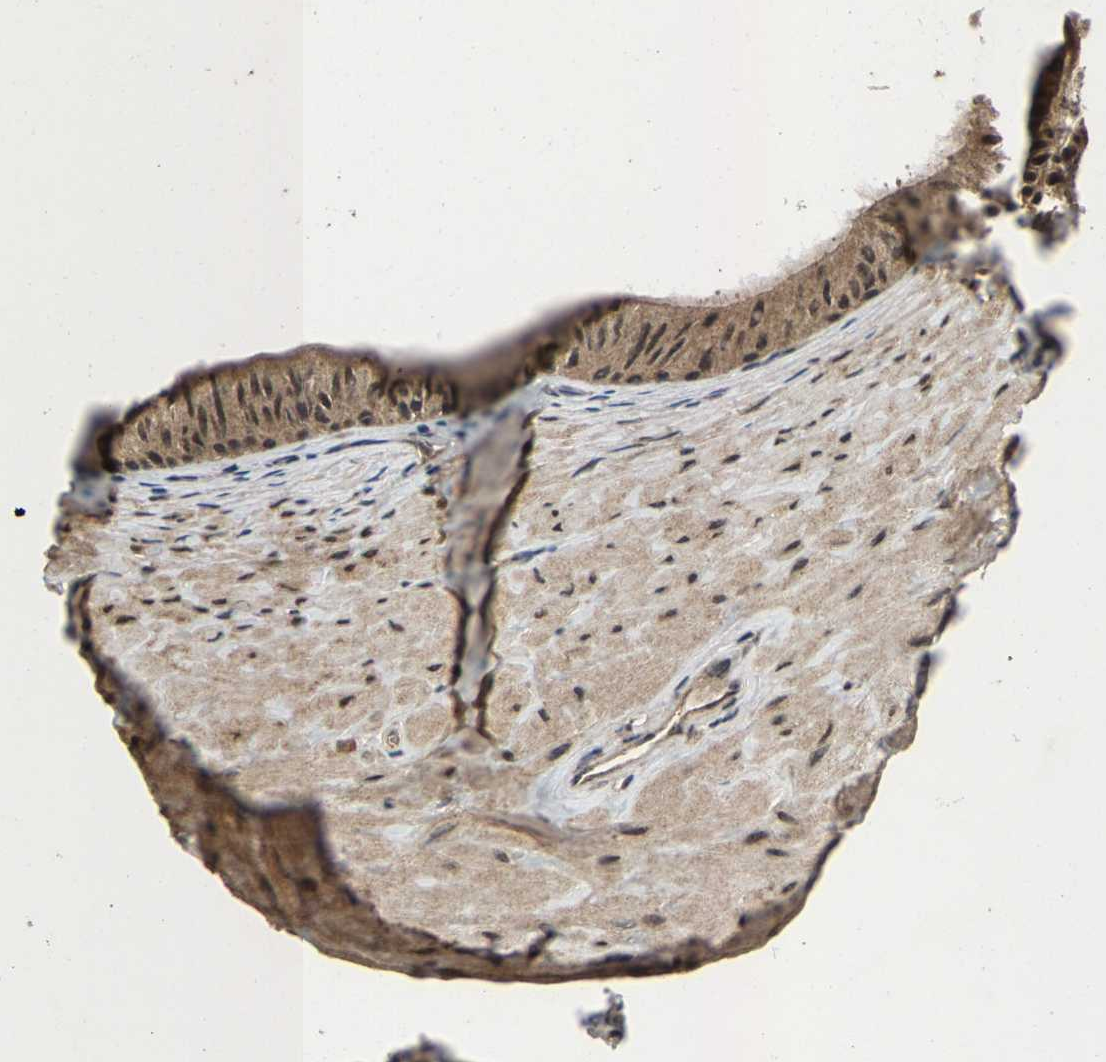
{"staining": {"intensity": "moderate", "quantity": ">75%", "location": "cytoplasmic/membranous,nuclear"}, "tissue": "epididymis", "cell_type": "Glandular cells", "image_type": "normal", "snomed": [{"axis": "morphology", "description": "Normal tissue, NOS"}, {"axis": "topography", "description": "Epididymis"}], "caption": "Epididymis was stained to show a protein in brown. There is medium levels of moderate cytoplasmic/membranous,nuclear expression in about >75% of glandular cells. The staining is performed using DAB (3,3'-diaminobenzidine) brown chromogen to label protein expression. The nuclei are counter-stained blue using hematoxylin.", "gene": "HUWE1", "patient": {"sex": "male", "age": 34}}